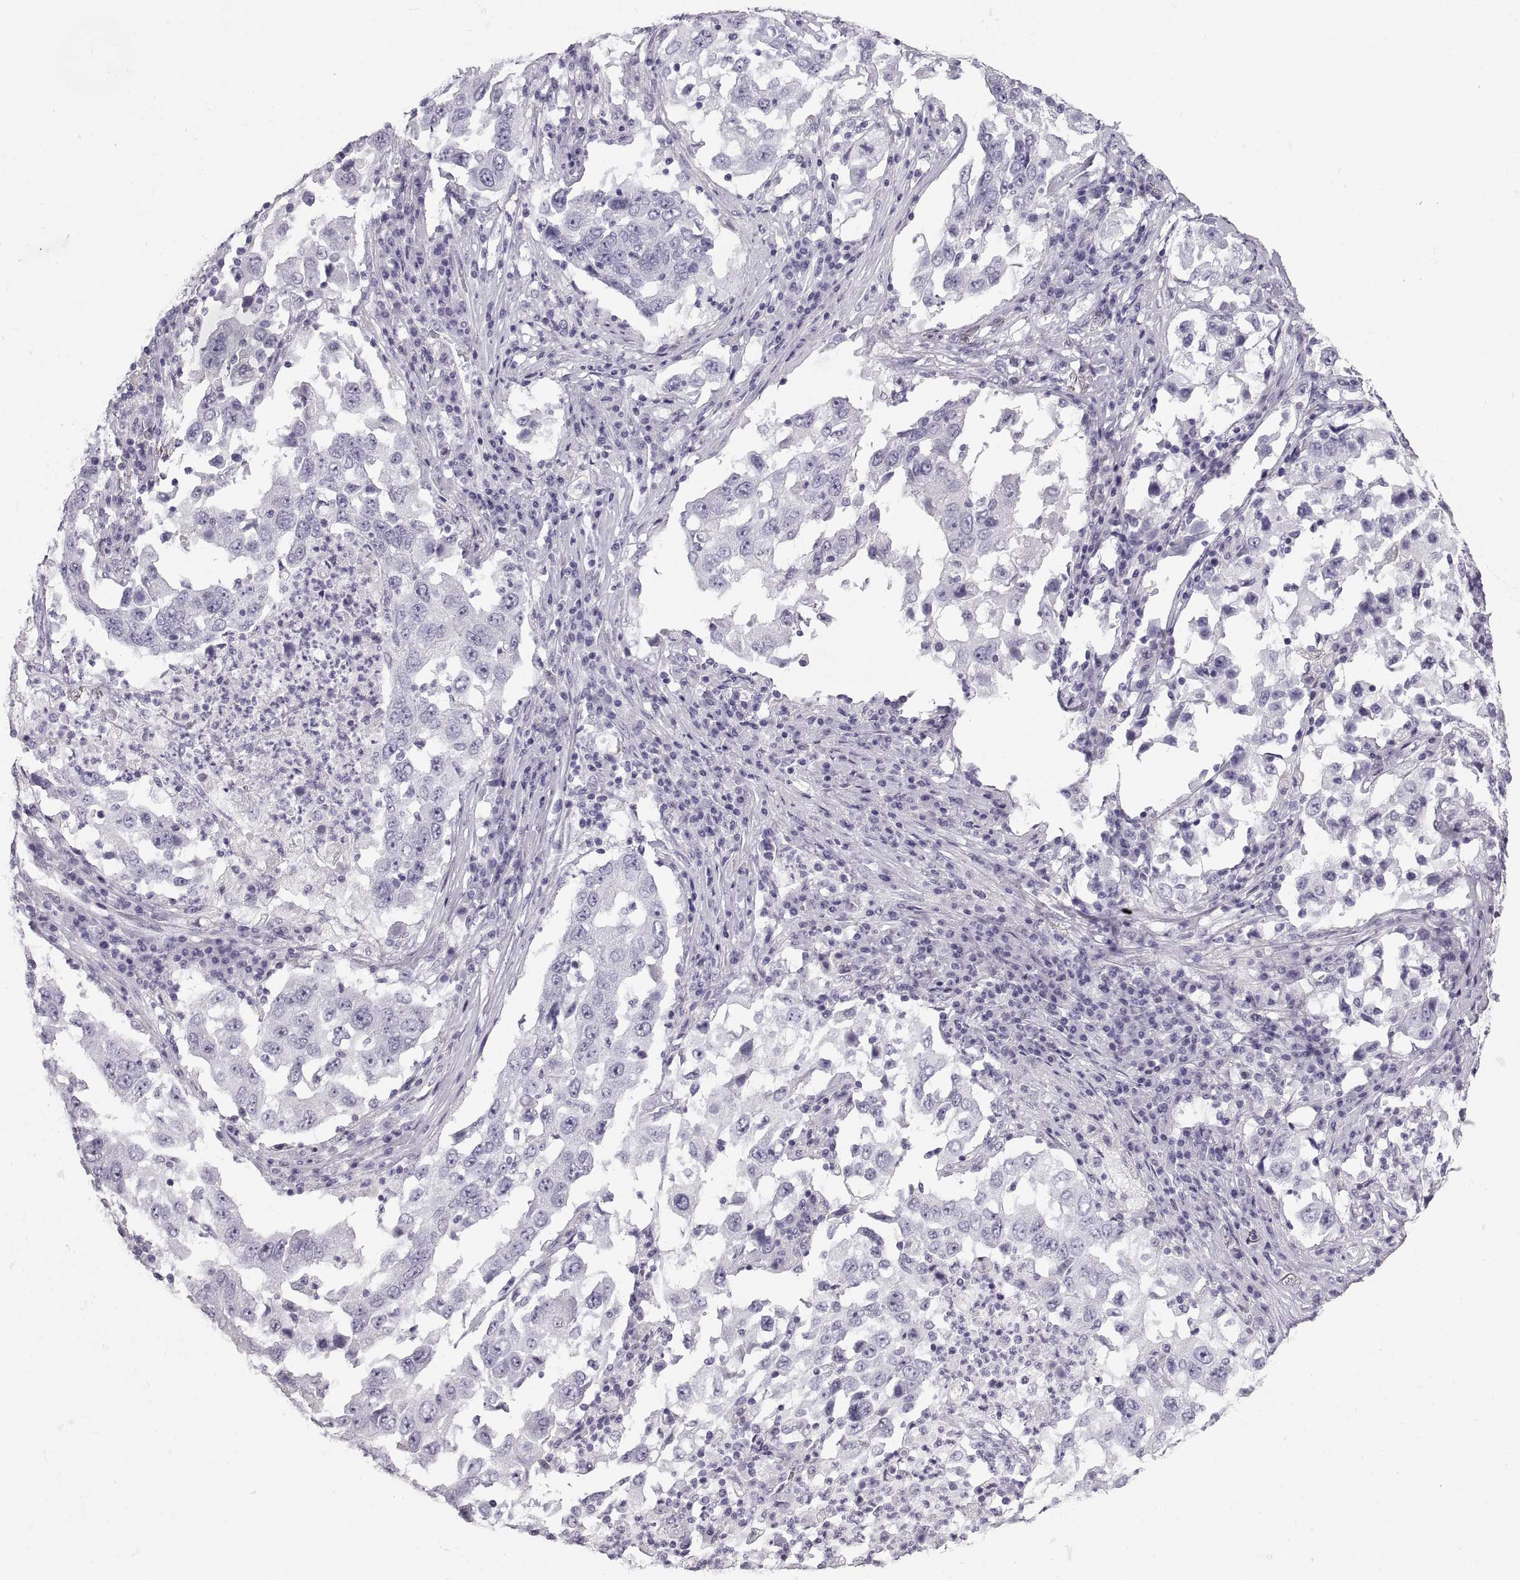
{"staining": {"intensity": "negative", "quantity": "none", "location": "none"}, "tissue": "lung cancer", "cell_type": "Tumor cells", "image_type": "cancer", "snomed": [{"axis": "morphology", "description": "Adenocarcinoma, NOS"}, {"axis": "topography", "description": "Lung"}], "caption": "IHC of human adenocarcinoma (lung) displays no staining in tumor cells.", "gene": "CRYAA", "patient": {"sex": "male", "age": 73}}